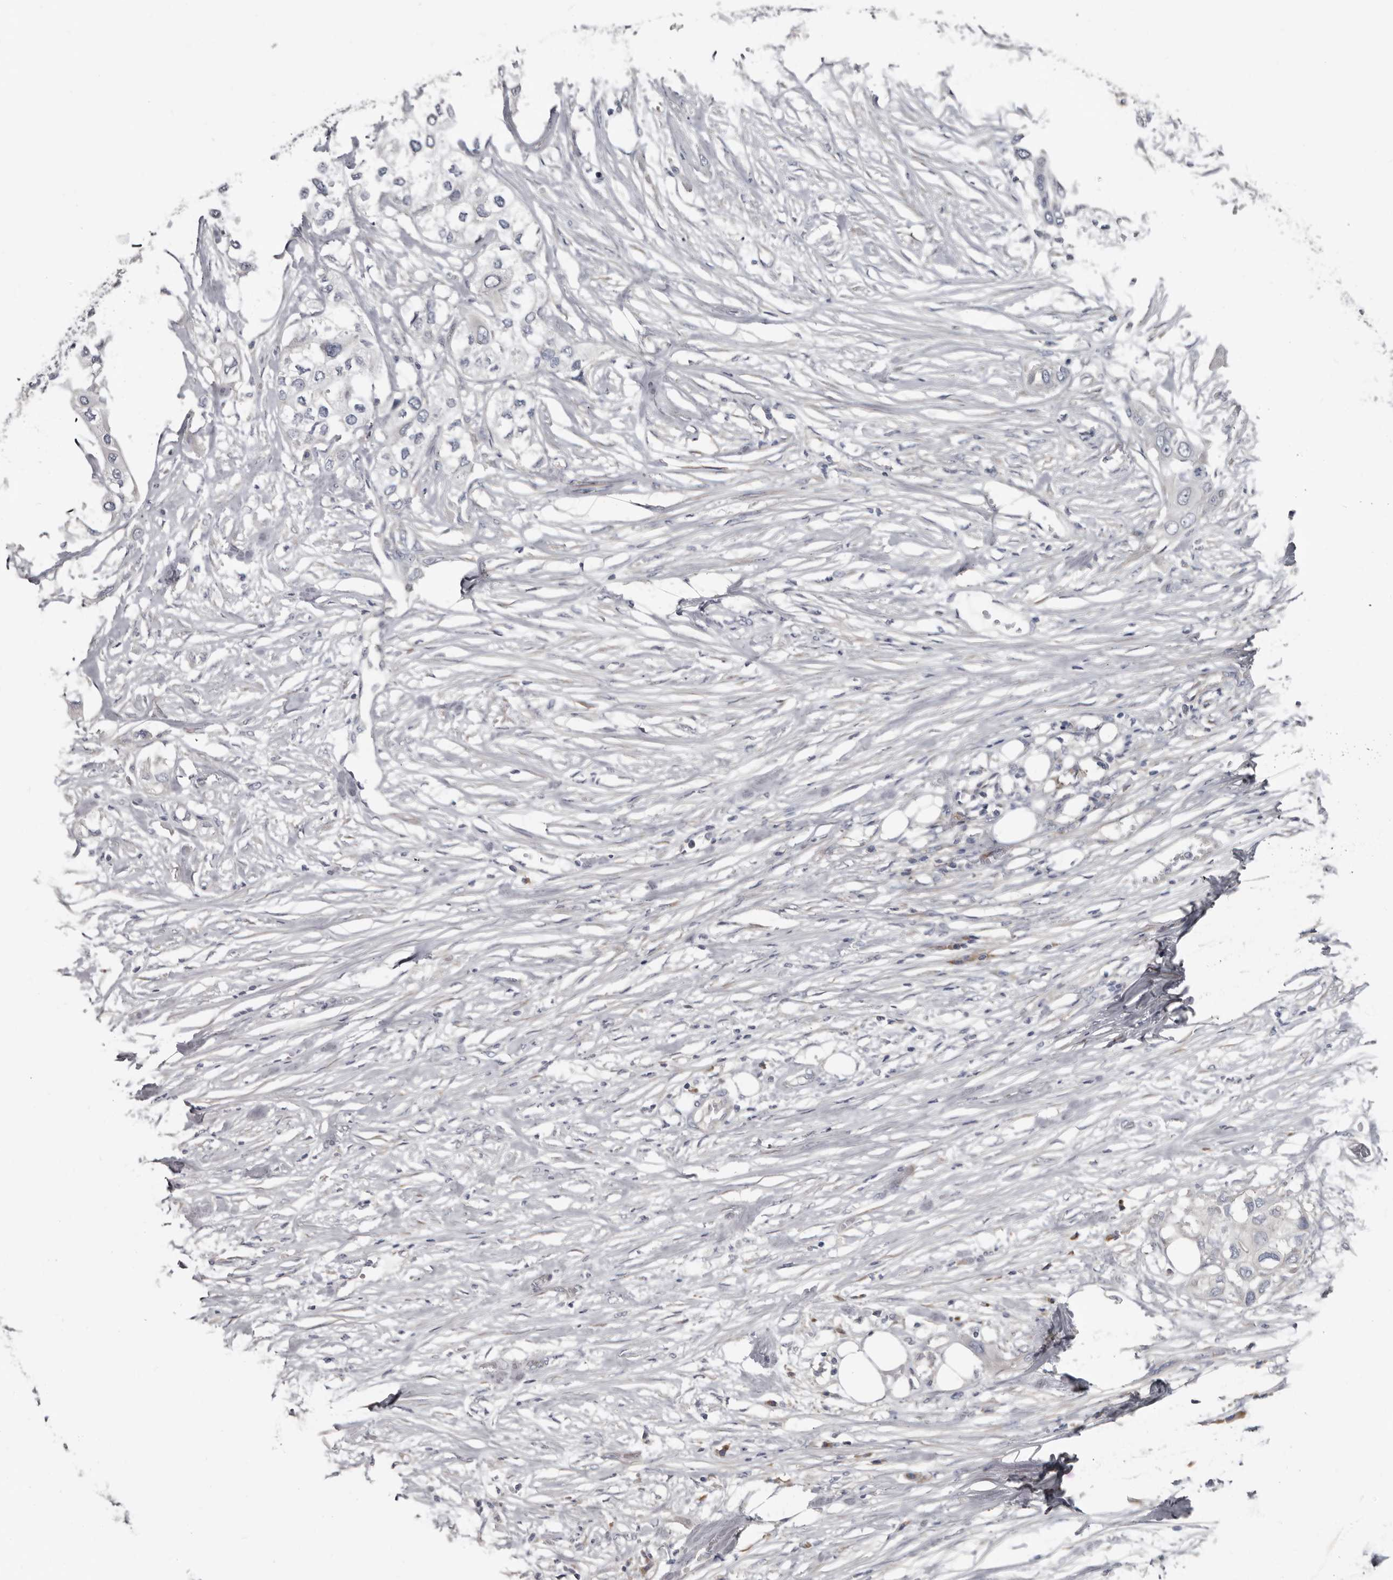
{"staining": {"intensity": "negative", "quantity": "none", "location": "none"}, "tissue": "urothelial cancer", "cell_type": "Tumor cells", "image_type": "cancer", "snomed": [{"axis": "morphology", "description": "Urothelial carcinoma, High grade"}, {"axis": "topography", "description": "Urinary bladder"}], "caption": "Tumor cells are negative for protein expression in human urothelial carcinoma (high-grade). (Stains: DAB (3,3'-diaminobenzidine) immunohistochemistry (IHC) with hematoxylin counter stain, Microscopy: brightfield microscopy at high magnification).", "gene": "ZNF114", "patient": {"sex": "male", "age": 64}}